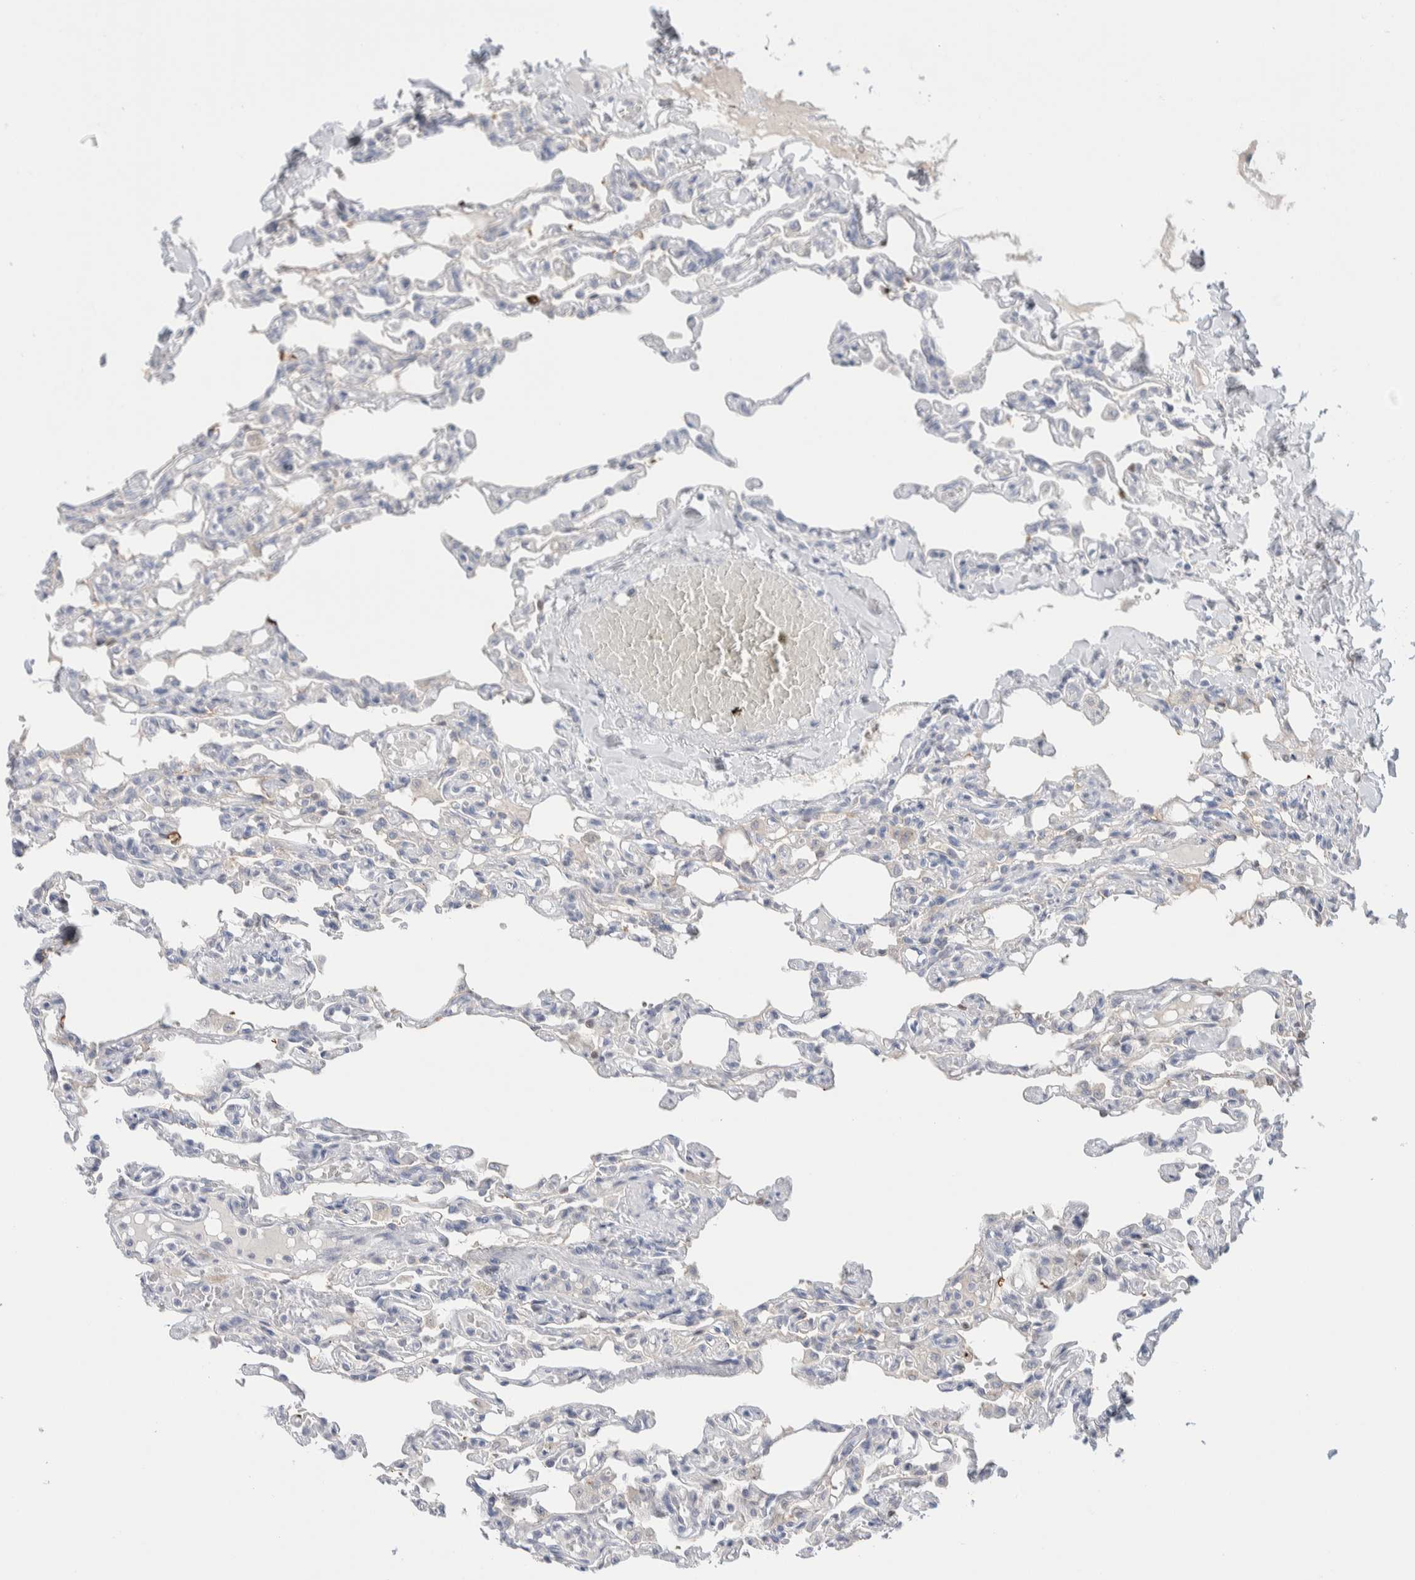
{"staining": {"intensity": "negative", "quantity": "none", "location": "none"}, "tissue": "lung", "cell_type": "Alveolar cells", "image_type": "normal", "snomed": [{"axis": "morphology", "description": "Normal tissue, NOS"}, {"axis": "topography", "description": "Lung"}], "caption": "Immunohistochemistry micrograph of benign lung stained for a protein (brown), which exhibits no staining in alveolar cells. (Stains: DAB immunohistochemistry with hematoxylin counter stain, Microscopy: brightfield microscopy at high magnification).", "gene": "DNAJB6", "patient": {"sex": "male", "age": 21}}